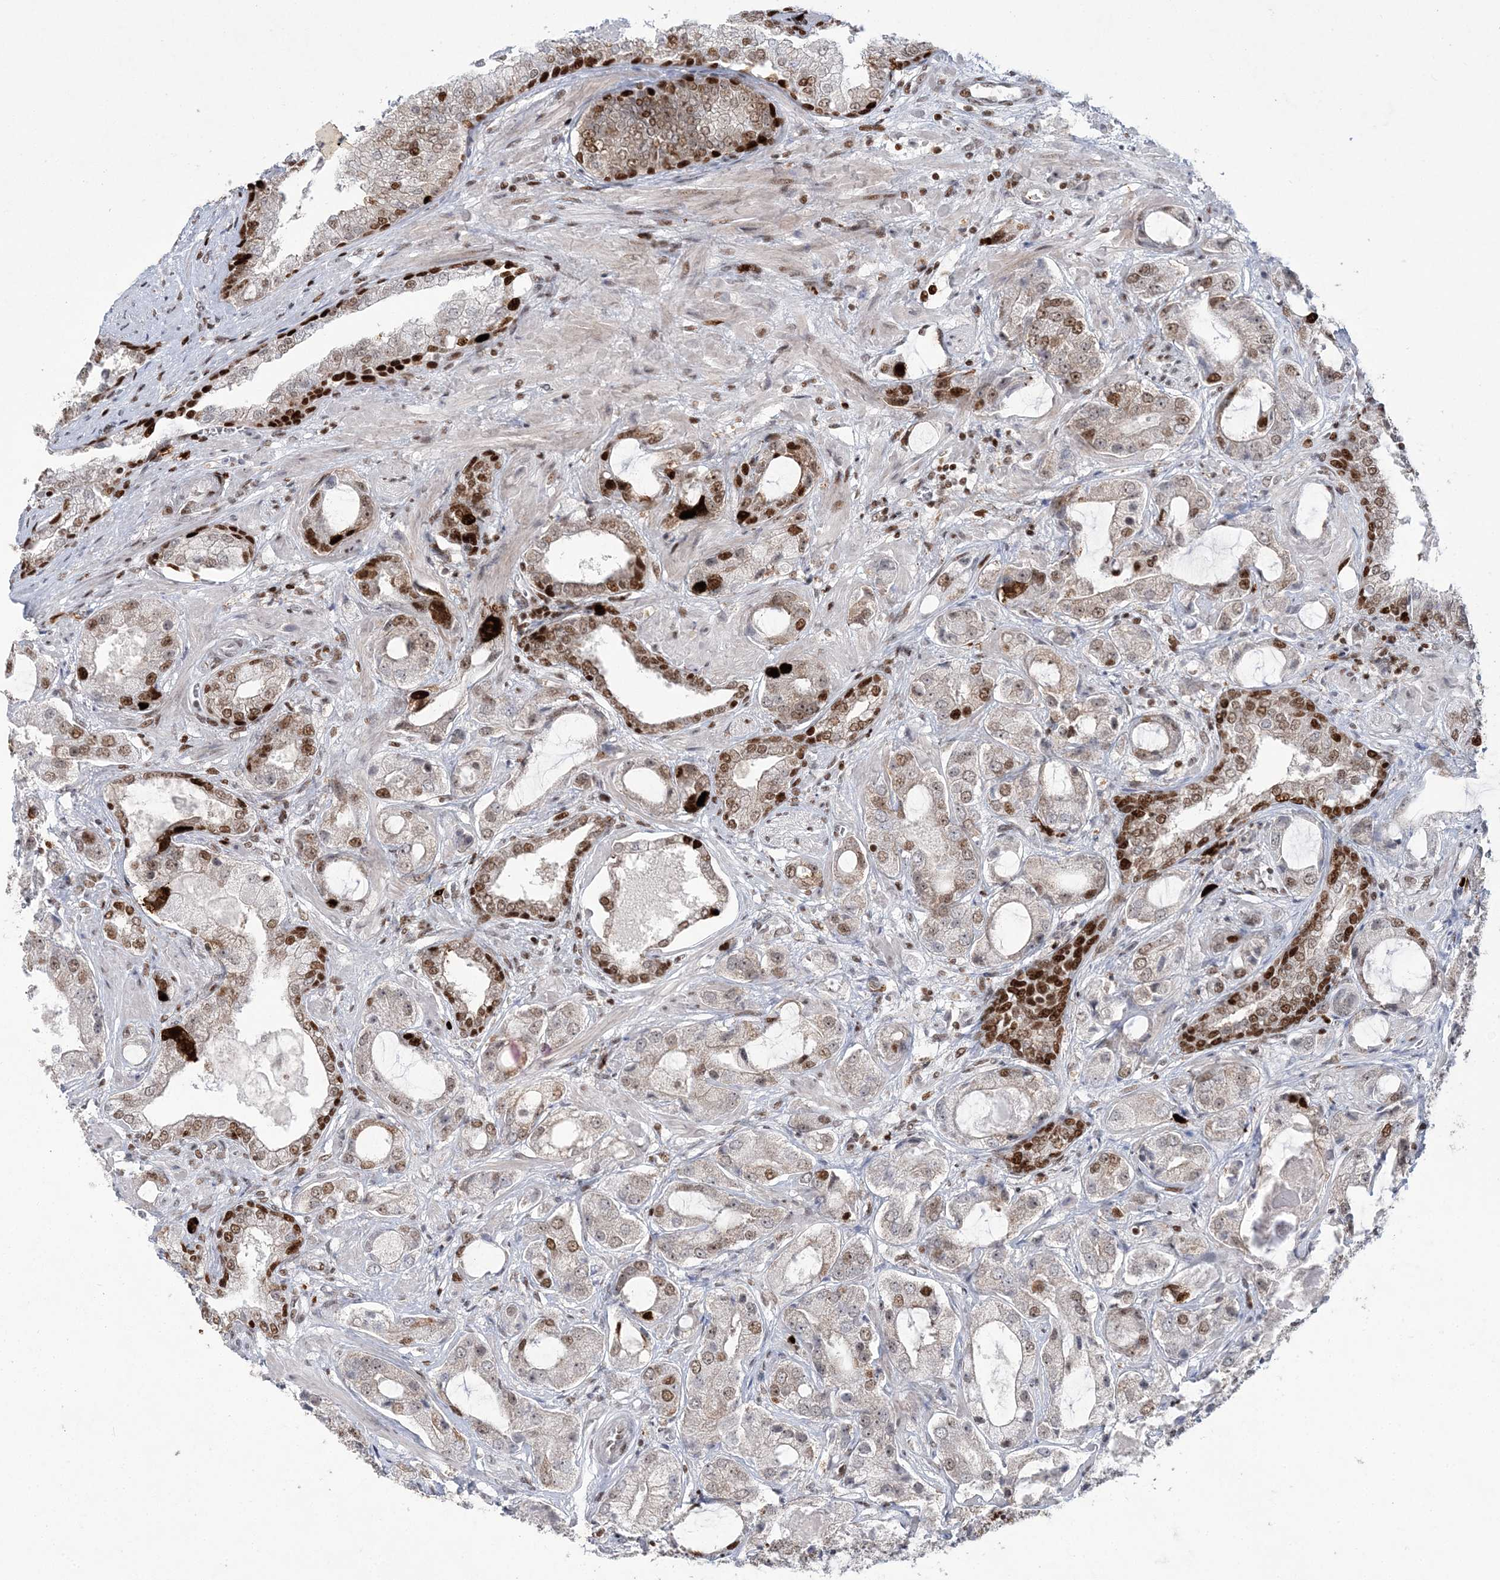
{"staining": {"intensity": "moderate", "quantity": "<25%", "location": "nuclear"}, "tissue": "prostate cancer", "cell_type": "Tumor cells", "image_type": "cancer", "snomed": [{"axis": "morphology", "description": "Normal tissue, NOS"}, {"axis": "morphology", "description": "Adenocarcinoma, High grade"}, {"axis": "topography", "description": "Prostate"}, {"axis": "topography", "description": "Peripheral nerve tissue"}], "caption": "About <25% of tumor cells in human prostate cancer (high-grade adenocarcinoma) demonstrate moderate nuclear protein expression as visualized by brown immunohistochemical staining.", "gene": "LIG1", "patient": {"sex": "male", "age": 59}}